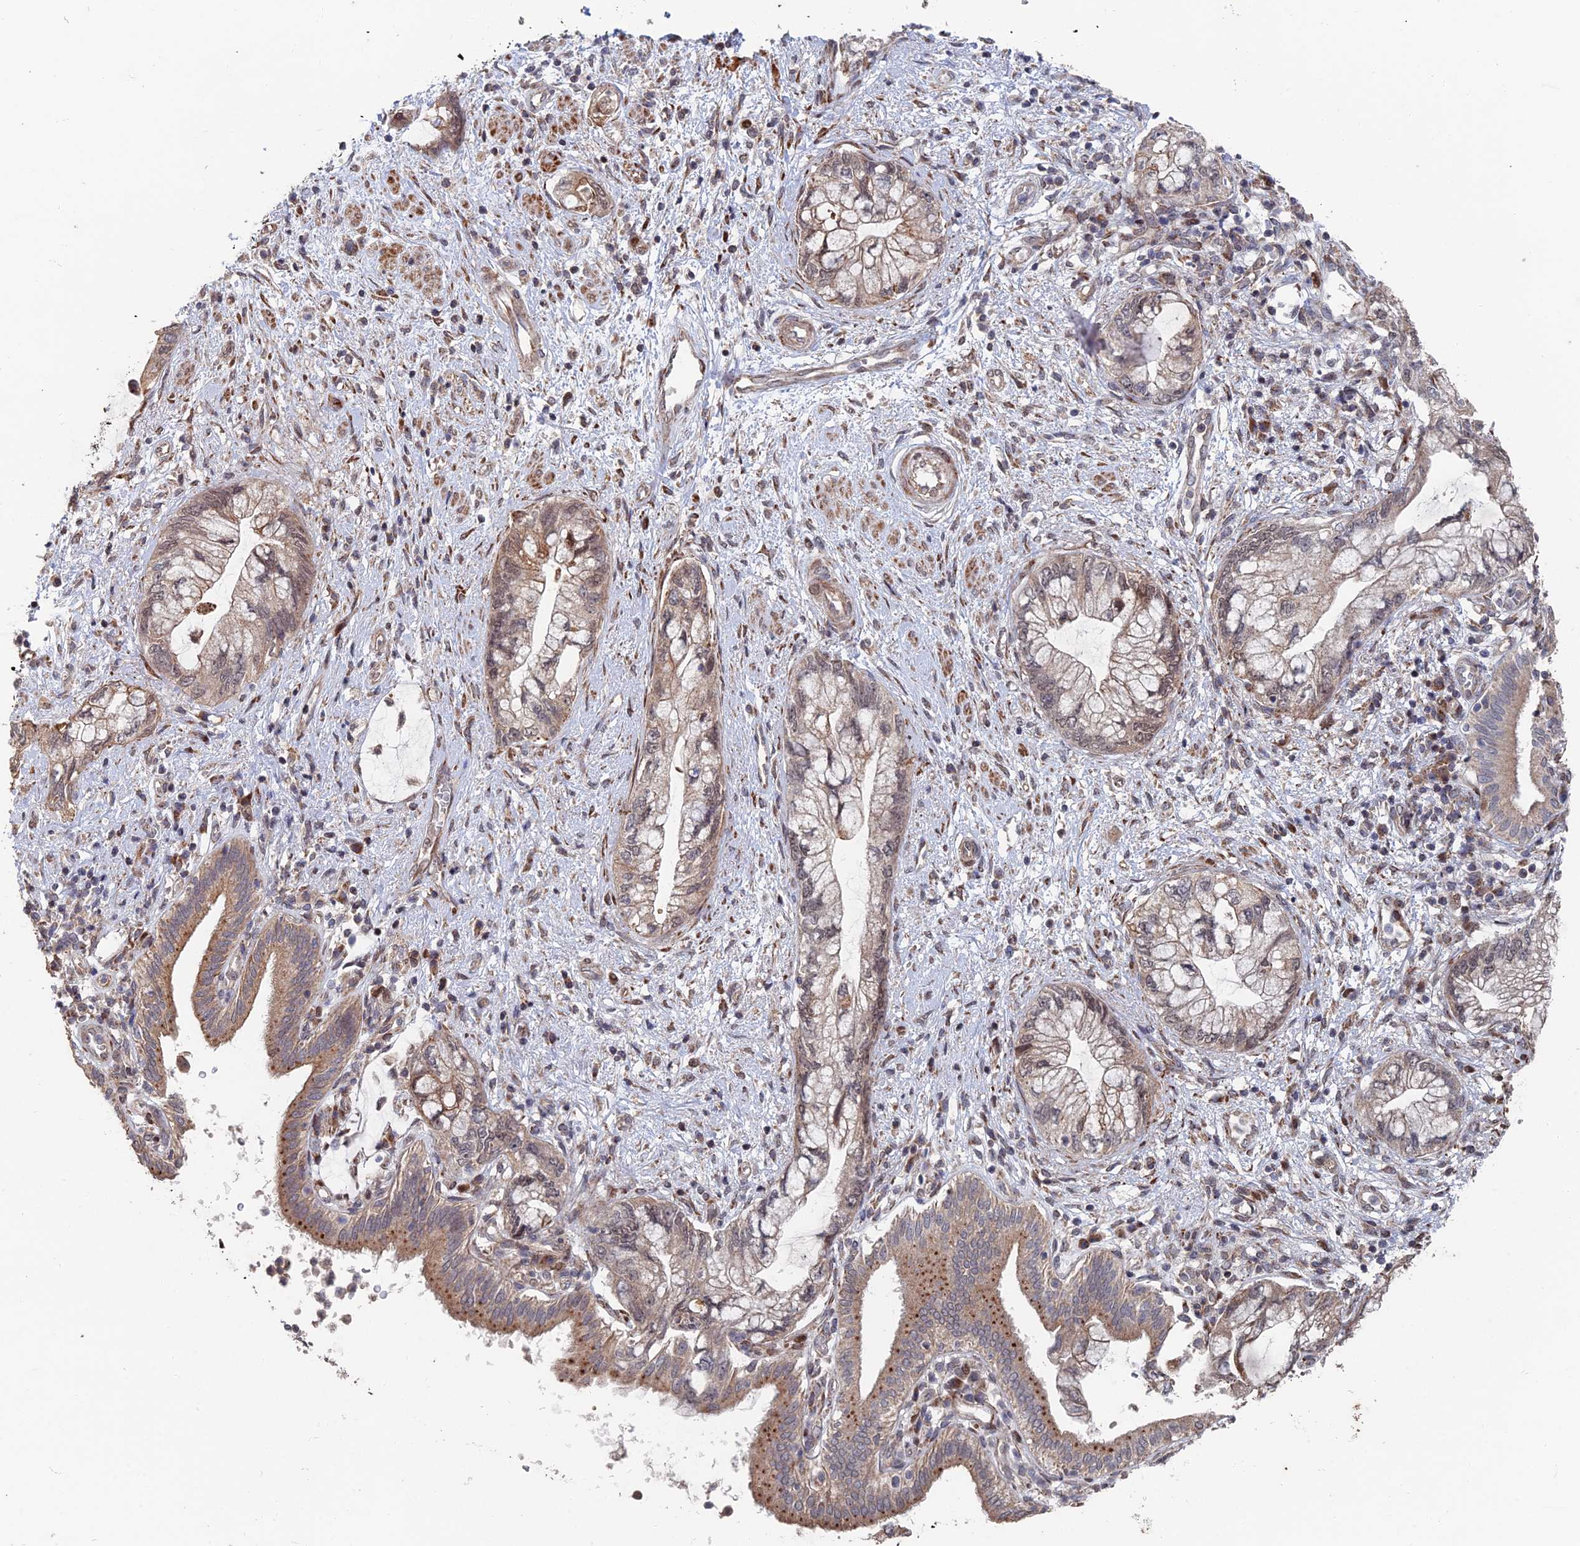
{"staining": {"intensity": "moderate", "quantity": "<25%", "location": "cytoplasmic/membranous"}, "tissue": "pancreatic cancer", "cell_type": "Tumor cells", "image_type": "cancer", "snomed": [{"axis": "morphology", "description": "Adenocarcinoma, NOS"}, {"axis": "topography", "description": "Pancreas"}], "caption": "Brown immunohistochemical staining in pancreatic cancer (adenocarcinoma) demonstrates moderate cytoplasmic/membranous expression in about <25% of tumor cells.", "gene": "GTF2IRD1", "patient": {"sex": "female", "age": 73}}